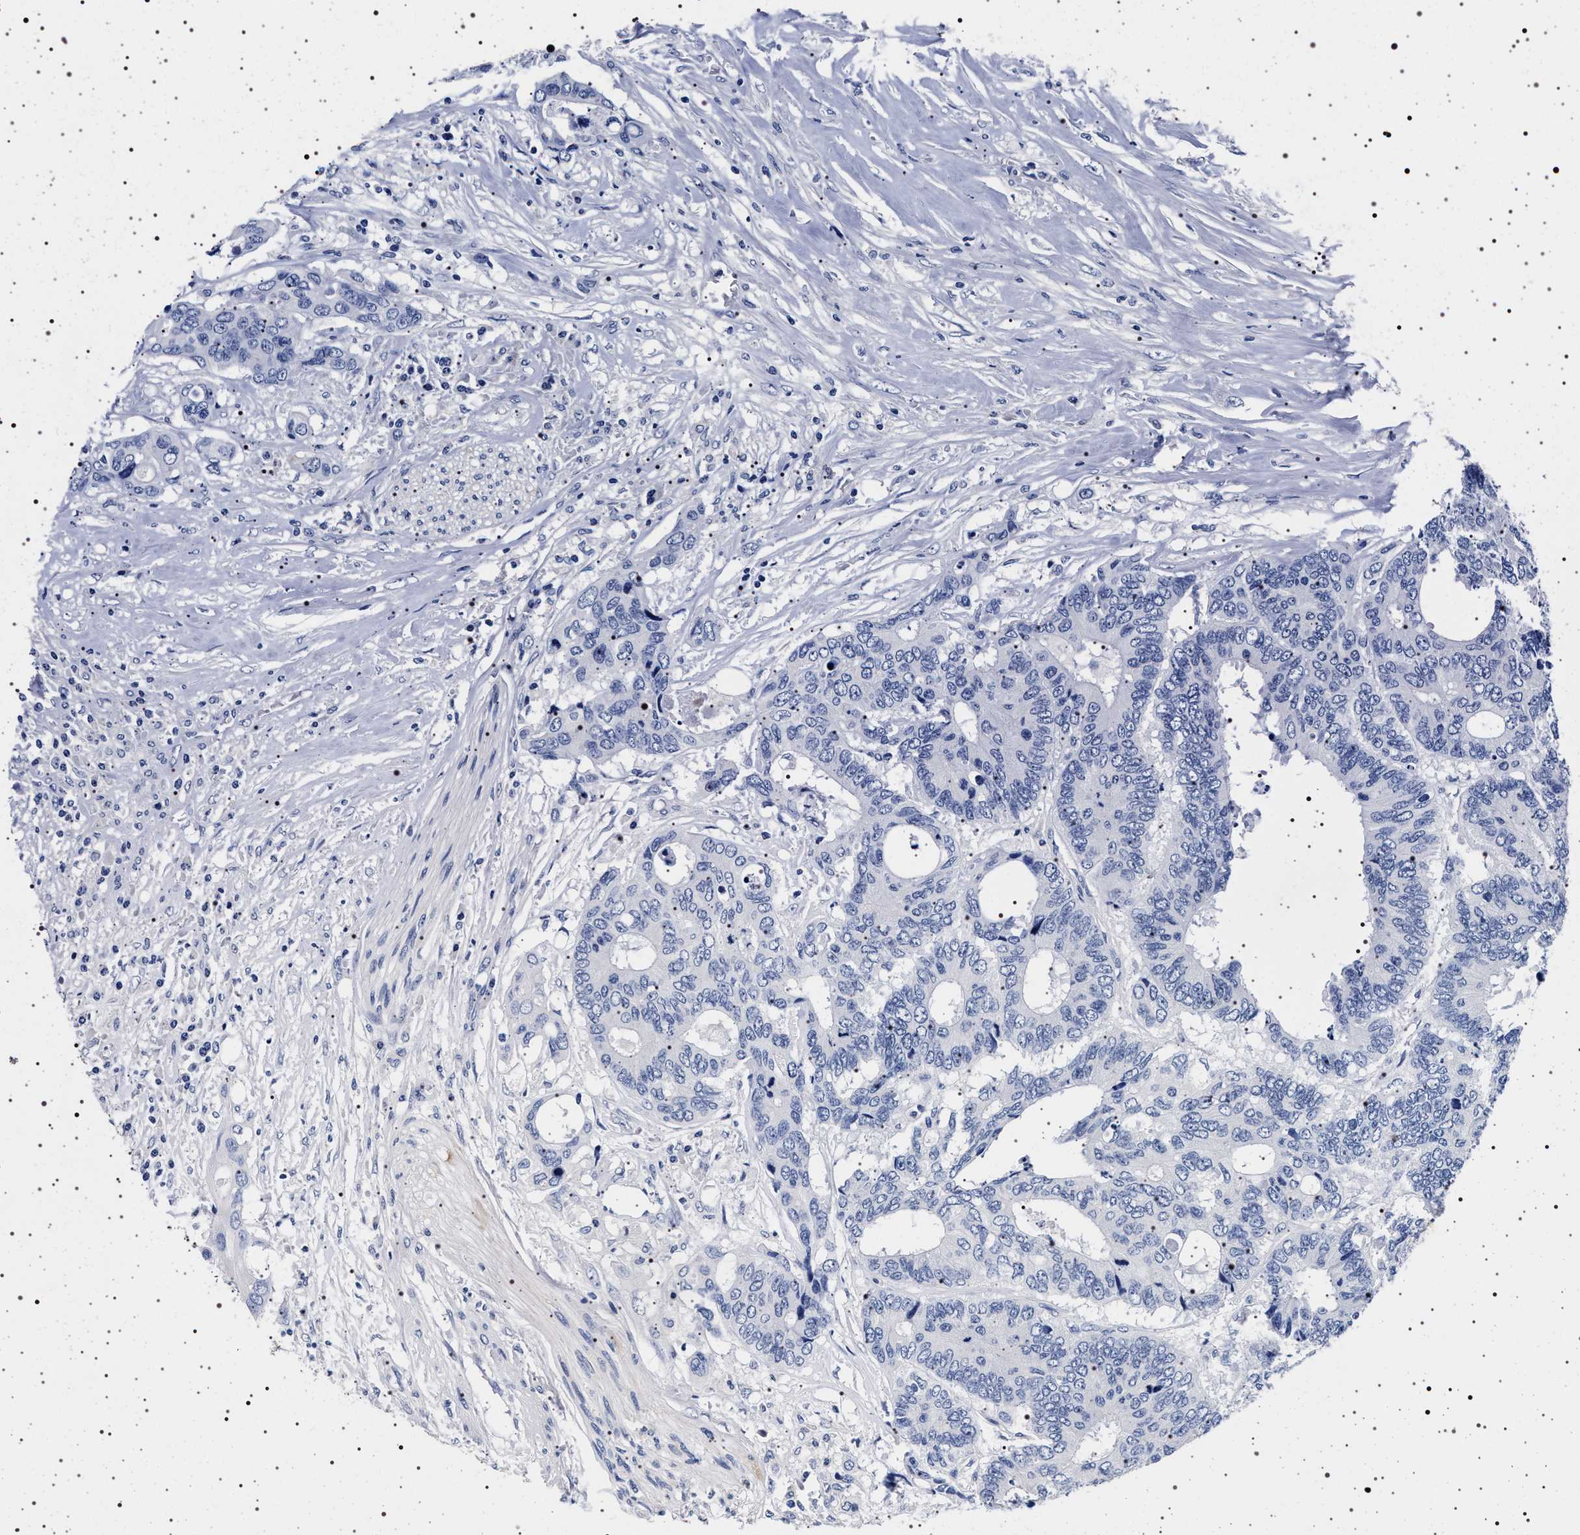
{"staining": {"intensity": "negative", "quantity": "none", "location": "none"}, "tissue": "colorectal cancer", "cell_type": "Tumor cells", "image_type": "cancer", "snomed": [{"axis": "morphology", "description": "Adenocarcinoma, NOS"}, {"axis": "topography", "description": "Rectum"}], "caption": "The immunohistochemistry photomicrograph has no significant expression in tumor cells of colorectal cancer tissue. (Brightfield microscopy of DAB (3,3'-diaminobenzidine) immunohistochemistry at high magnification).", "gene": "MAPK10", "patient": {"sex": "male", "age": 55}}